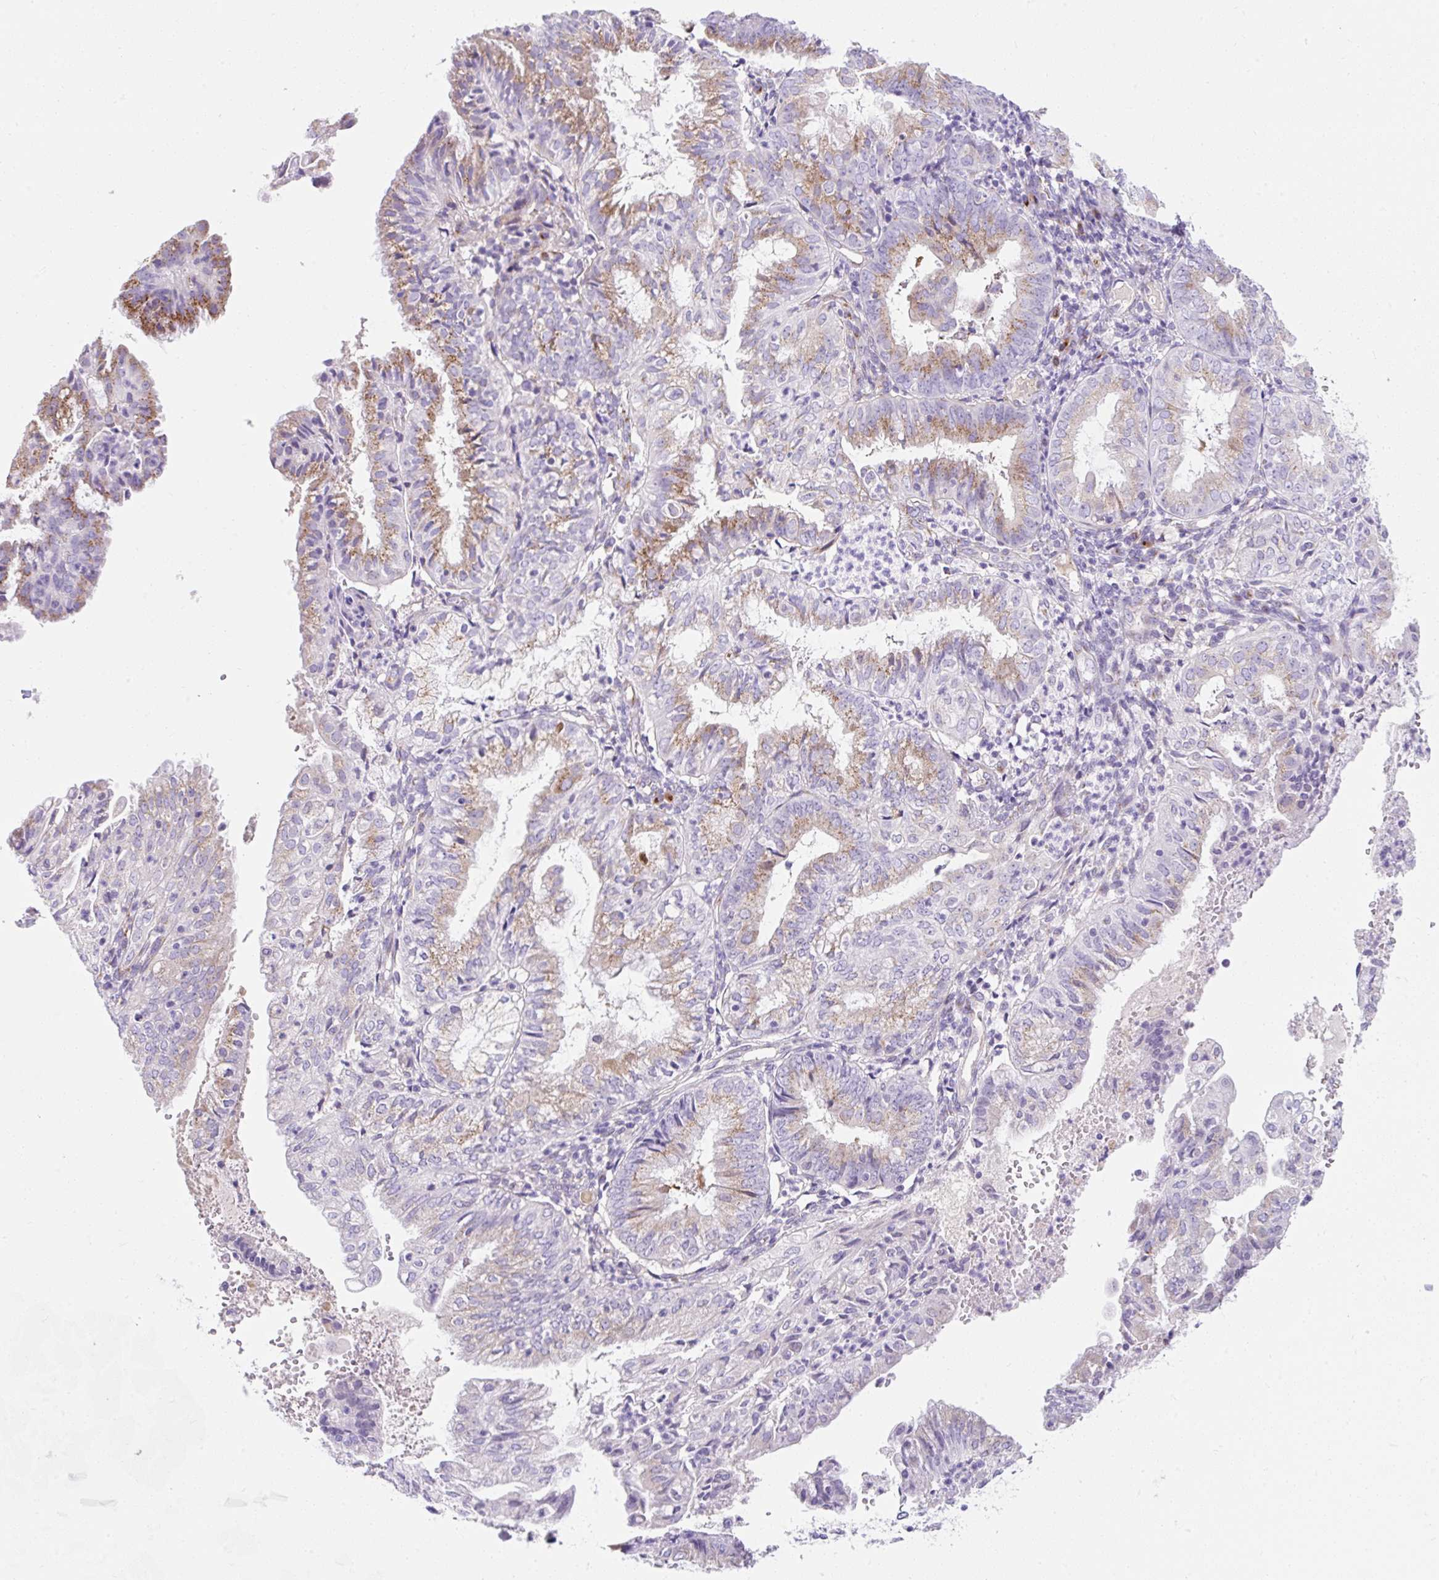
{"staining": {"intensity": "moderate", "quantity": "<25%", "location": "cytoplasmic/membranous"}, "tissue": "endometrial cancer", "cell_type": "Tumor cells", "image_type": "cancer", "snomed": [{"axis": "morphology", "description": "Adenocarcinoma, NOS"}, {"axis": "topography", "description": "Endometrium"}], "caption": "Protein staining displays moderate cytoplasmic/membranous expression in about <25% of tumor cells in endometrial cancer.", "gene": "GOLGA8A", "patient": {"sex": "female", "age": 55}}